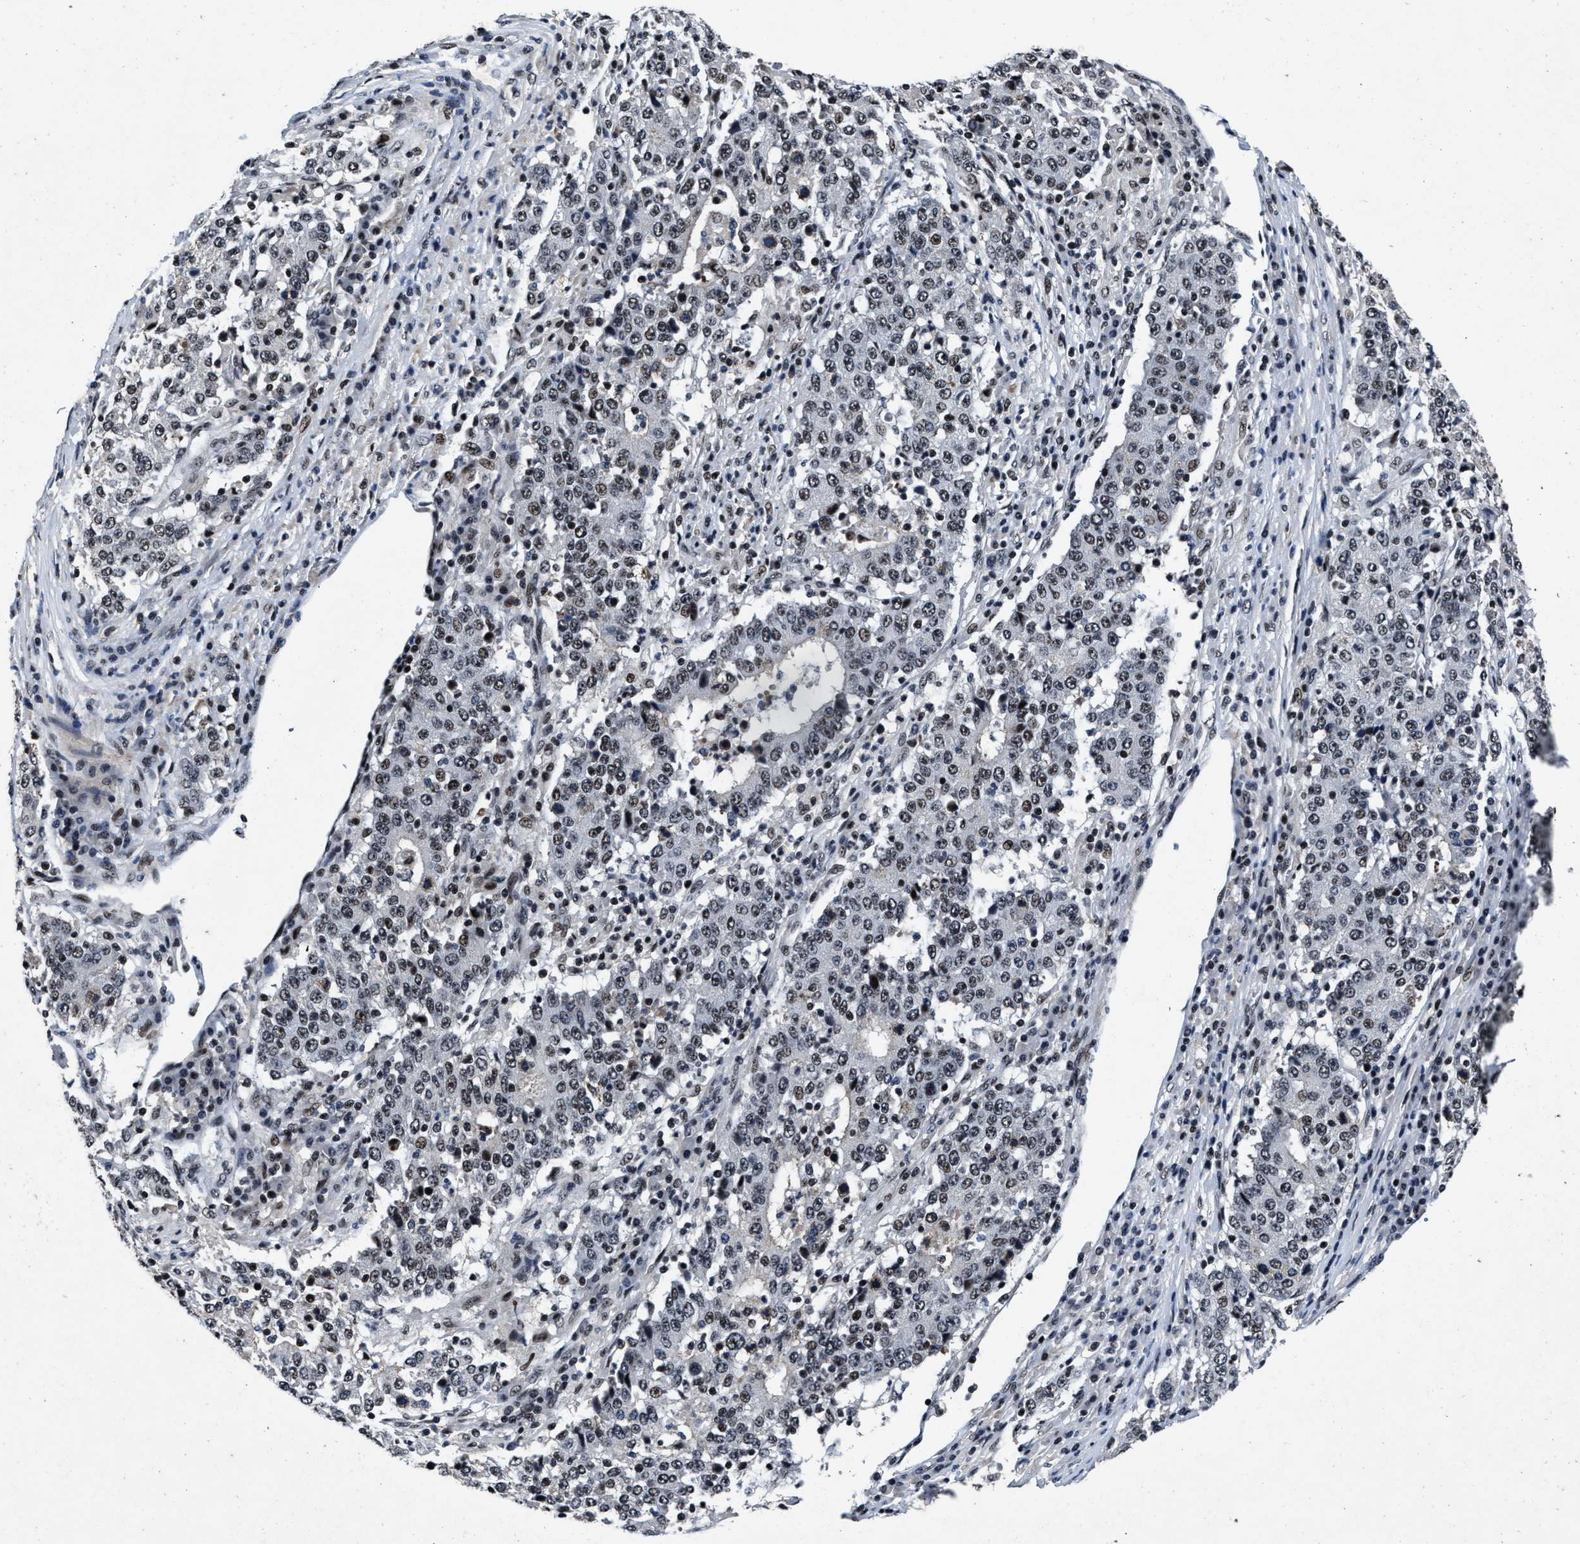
{"staining": {"intensity": "weak", "quantity": ">75%", "location": "nuclear"}, "tissue": "stomach cancer", "cell_type": "Tumor cells", "image_type": "cancer", "snomed": [{"axis": "morphology", "description": "Adenocarcinoma, NOS"}, {"axis": "topography", "description": "Stomach"}], "caption": "Stomach cancer was stained to show a protein in brown. There is low levels of weak nuclear expression in approximately >75% of tumor cells.", "gene": "ZNF233", "patient": {"sex": "male", "age": 59}}